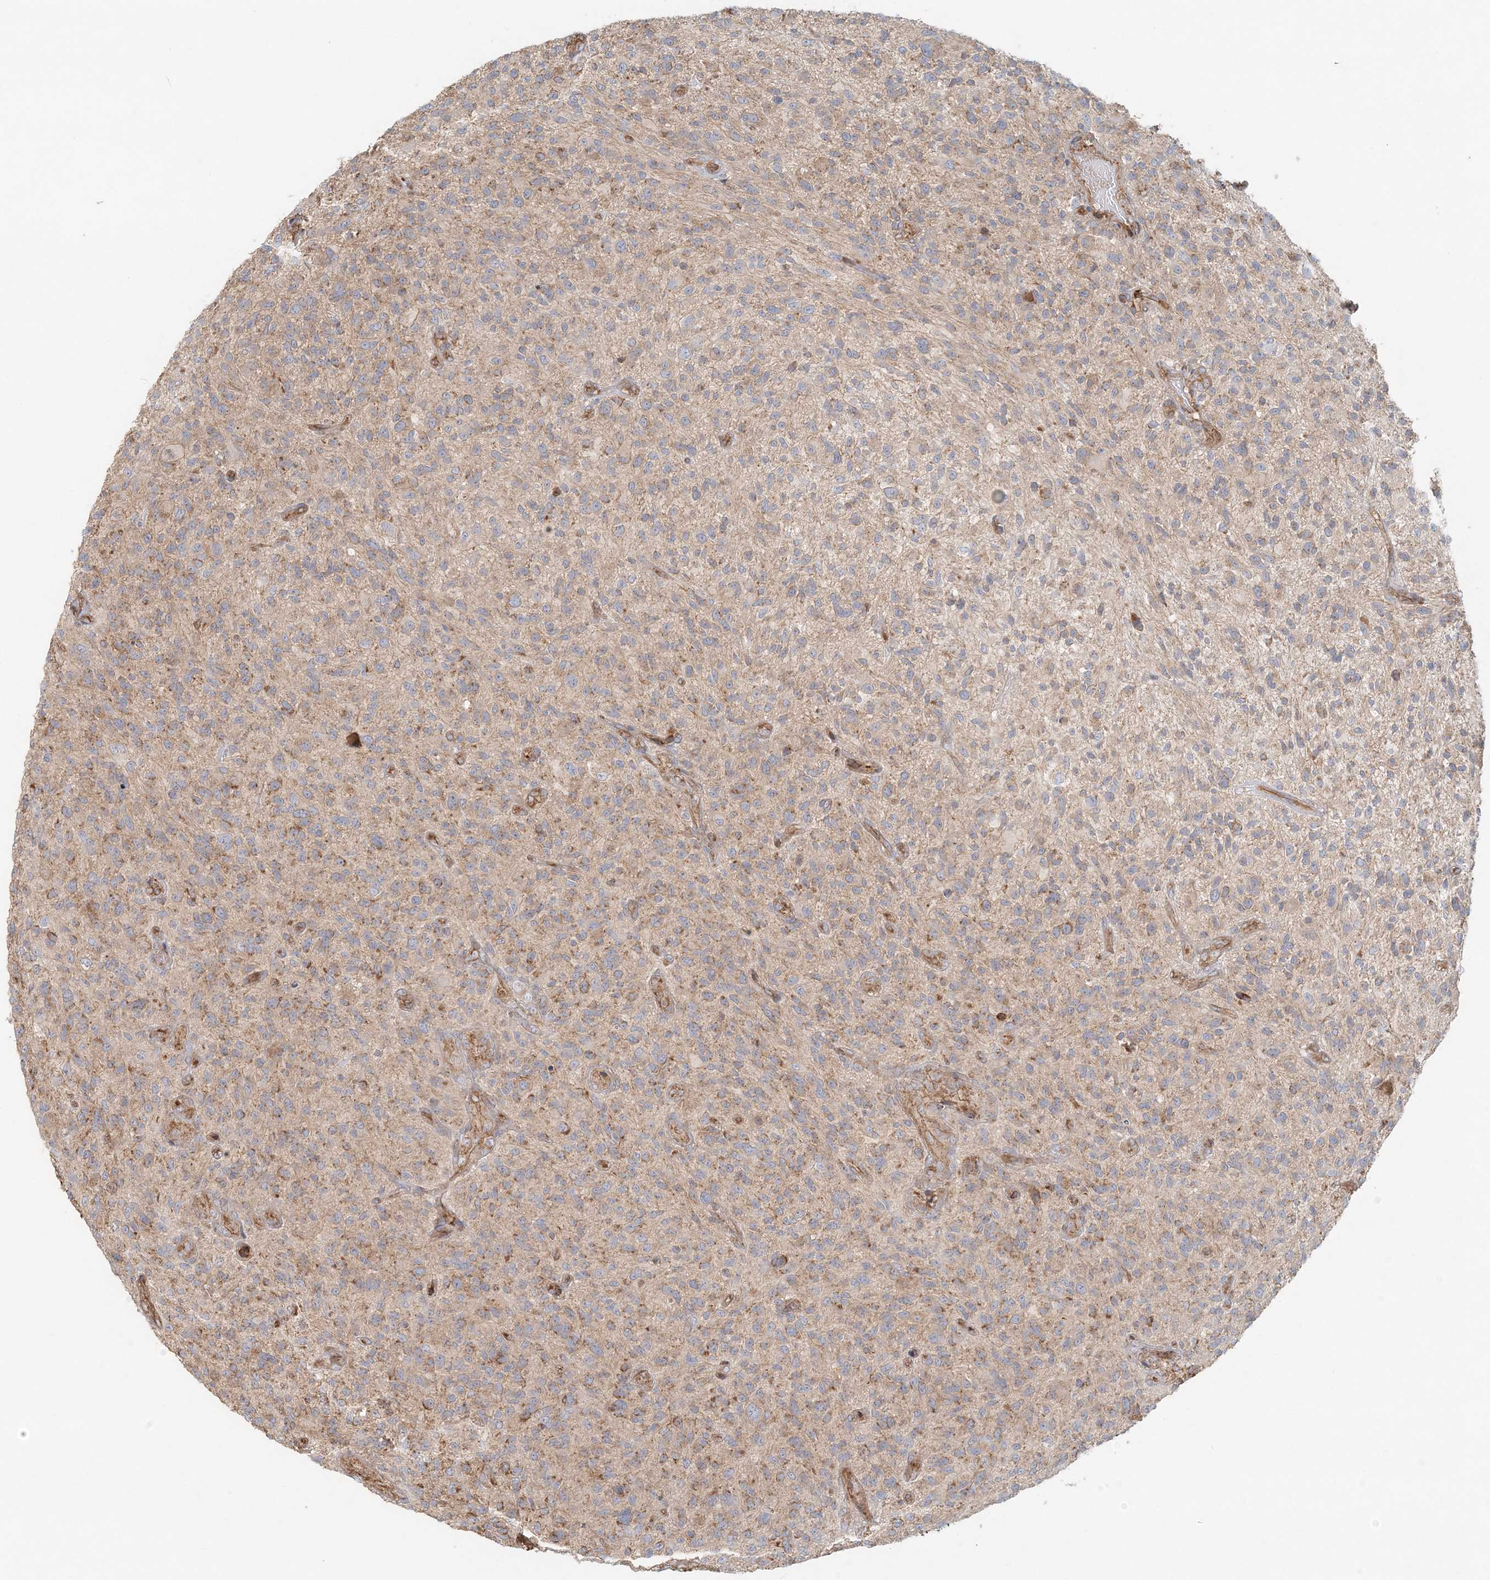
{"staining": {"intensity": "moderate", "quantity": ">75%", "location": "cytoplasmic/membranous"}, "tissue": "glioma", "cell_type": "Tumor cells", "image_type": "cancer", "snomed": [{"axis": "morphology", "description": "Glioma, malignant, High grade"}, {"axis": "topography", "description": "Brain"}], "caption": "Glioma stained with a protein marker displays moderate staining in tumor cells.", "gene": "KIAA0232", "patient": {"sex": "male", "age": 47}}